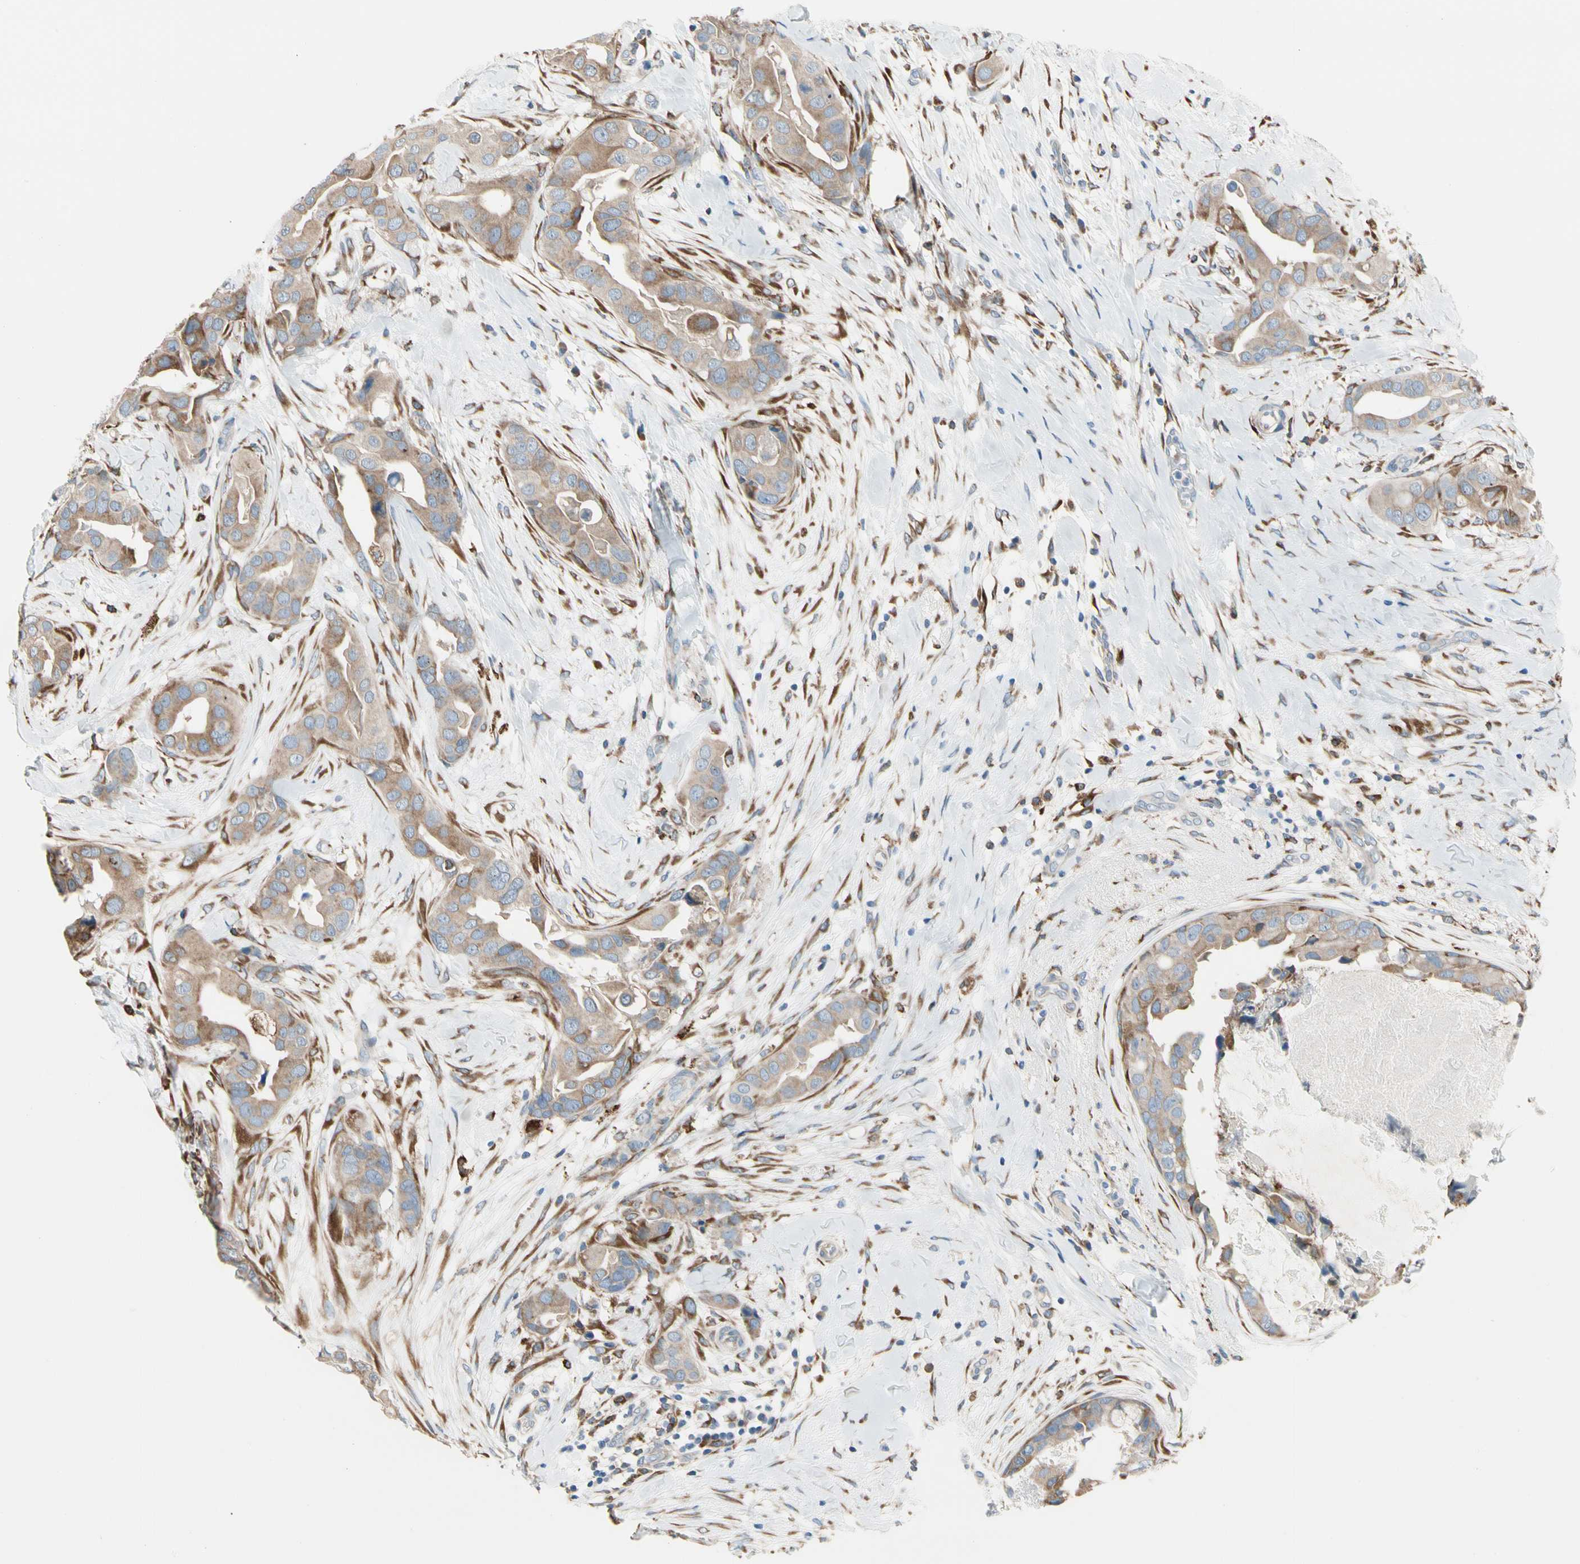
{"staining": {"intensity": "moderate", "quantity": ">75%", "location": "cytoplasmic/membranous"}, "tissue": "breast cancer", "cell_type": "Tumor cells", "image_type": "cancer", "snomed": [{"axis": "morphology", "description": "Duct carcinoma"}, {"axis": "topography", "description": "Breast"}], "caption": "High-power microscopy captured an immunohistochemistry (IHC) micrograph of invasive ductal carcinoma (breast), revealing moderate cytoplasmic/membranous staining in about >75% of tumor cells.", "gene": "LRPAP1", "patient": {"sex": "female", "age": 40}}